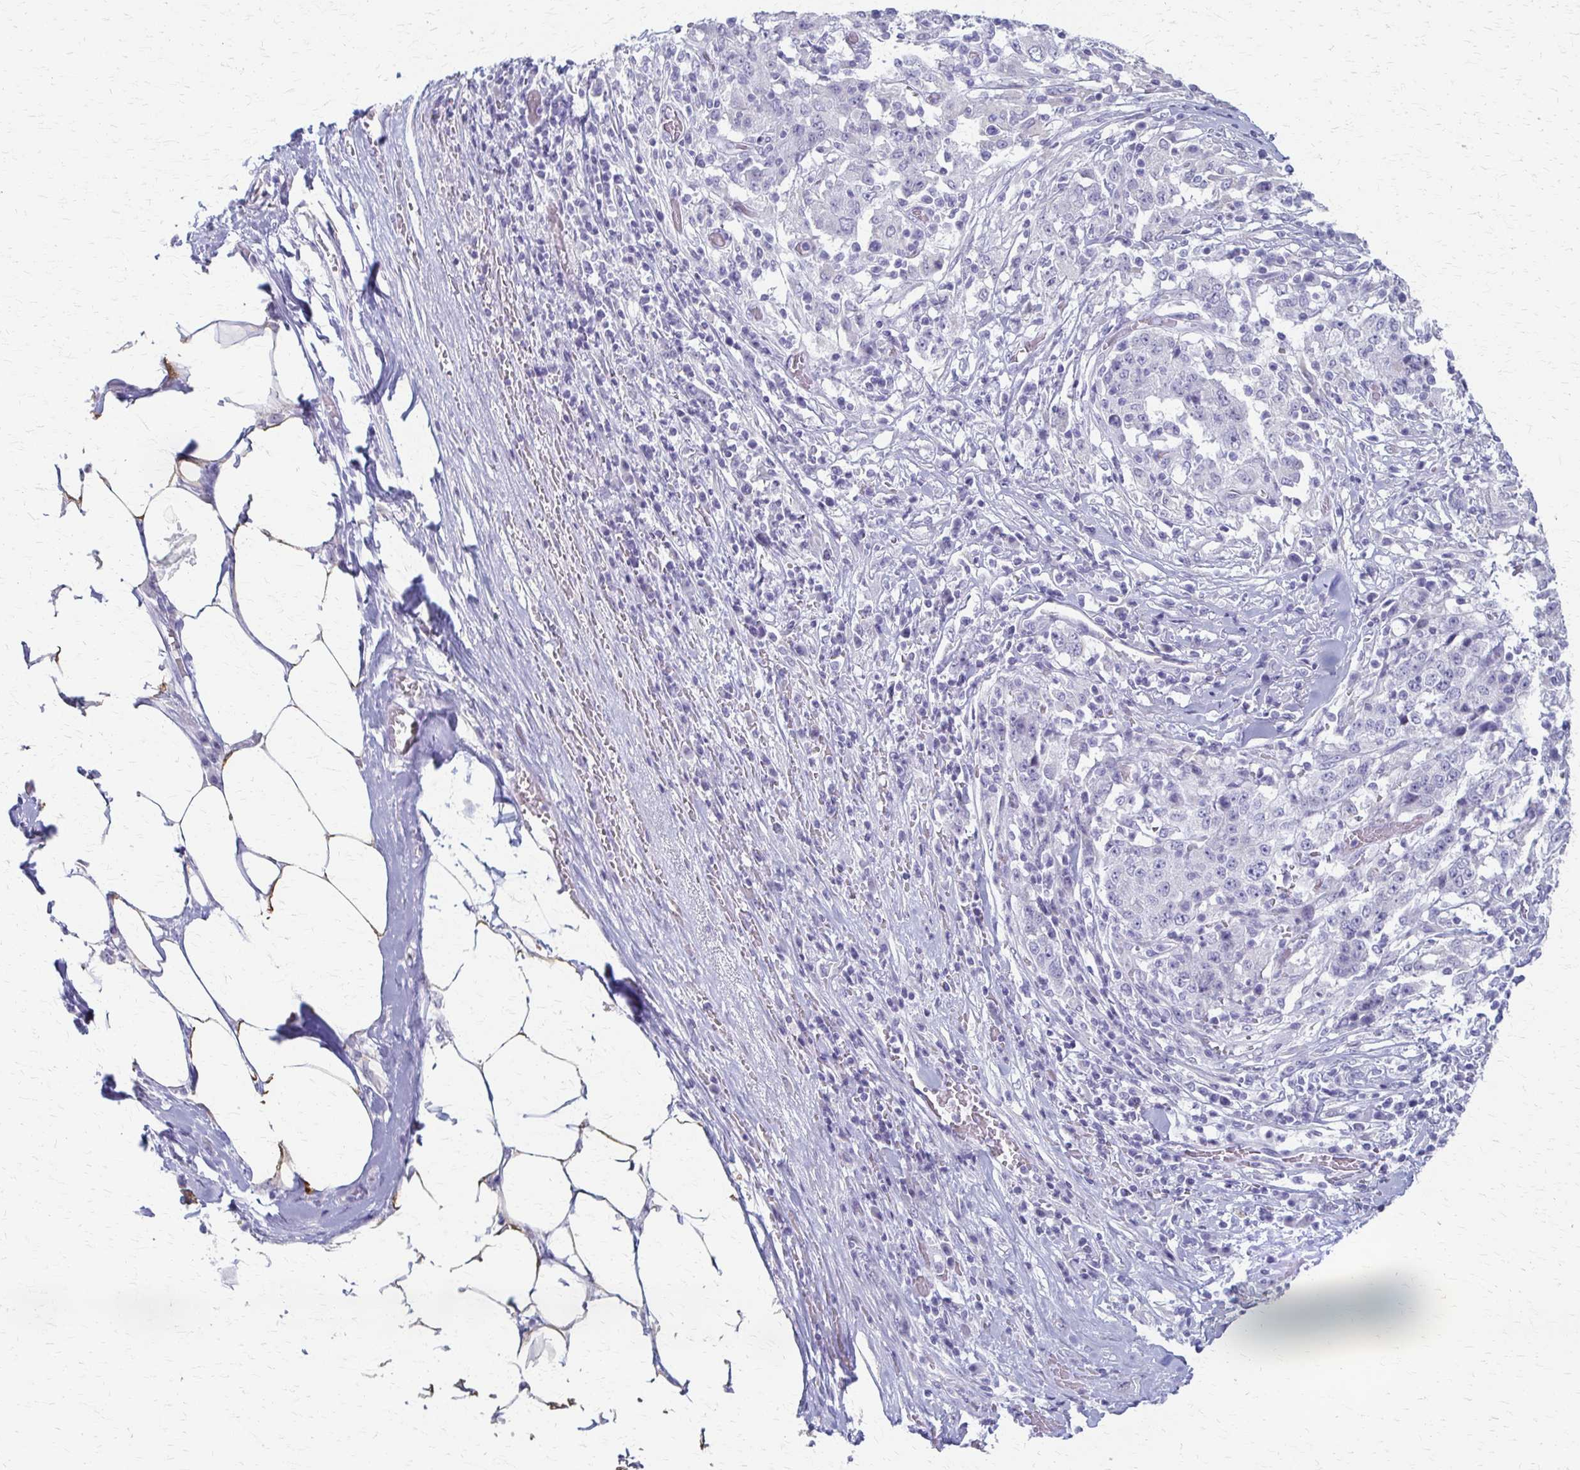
{"staining": {"intensity": "negative", "quantity": "none", "location": "none"}, "tissue": "stomach cancer", "cell_type": "Tumor cells", "image_type": "cancer", "snomed": [{"axis": "morphology", "description": "Adenocarcinoma, NOS"}, {"axis": "topography", "description": "Stomach"}], "caption": "Immunohistochemistry (IHC) of human stomach cancer displays no staining in tumor cells.", "gene": "CYB5A", "patient": {"sex": "male", "age": 59}}